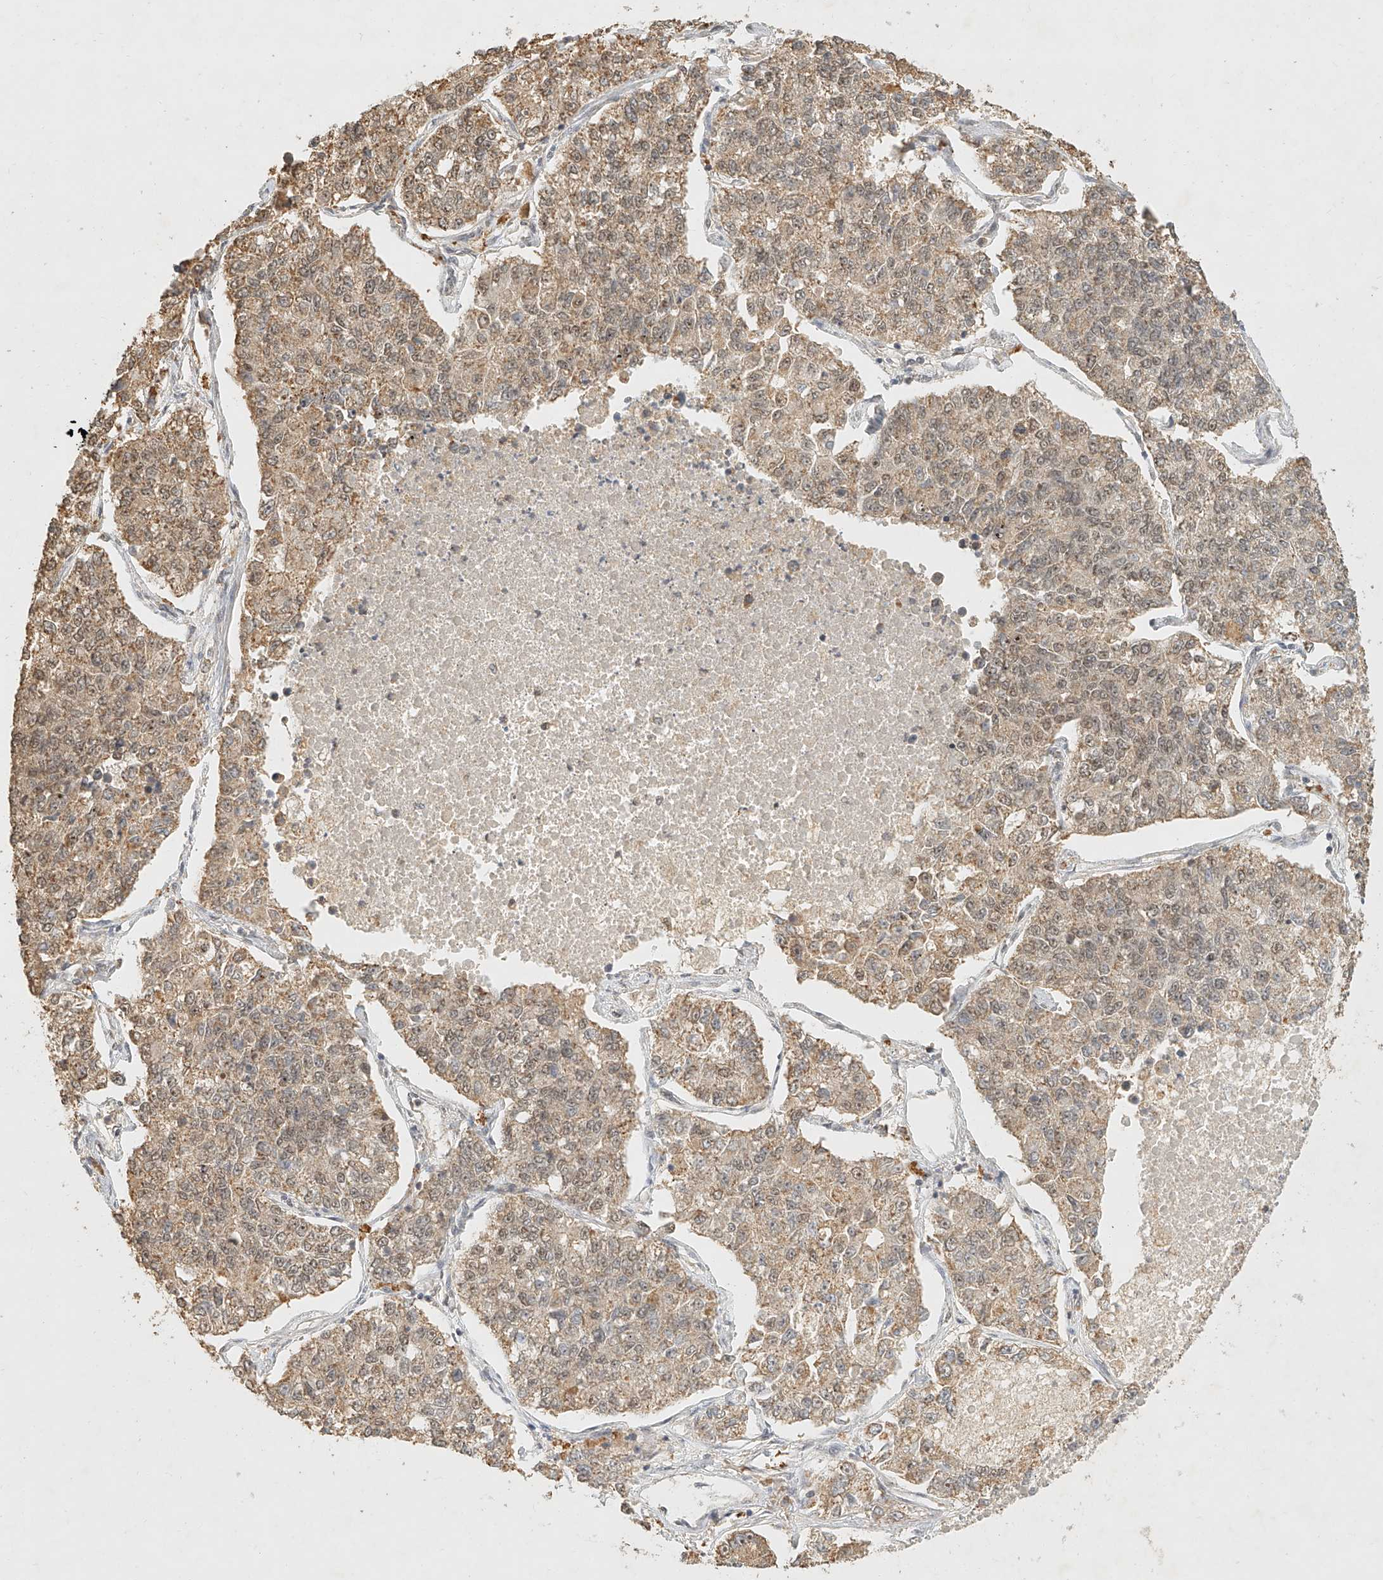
{"staining": {"intensity": "moderate", "quantity": ">75%", "location": "cytoplasmic/membranous"}, "tissue": "lung cancer", "cell_type": "Tumor cells", "image_type": "cancer", "snomed": [{"axis": "morphology", "description": "Adenocarcinoma, NOS"}, {"axis": "topography", "description": "Lung"}], "caption": "Approximately >75% of tumor cells in human adenocarcinoma (lung) reveal moderate cytoplasmic/membranous protein expression as visualized by brown immunohistochemical staining.", "gene": "CXorf58", "patient": {"sex": "male", "age": 49}}